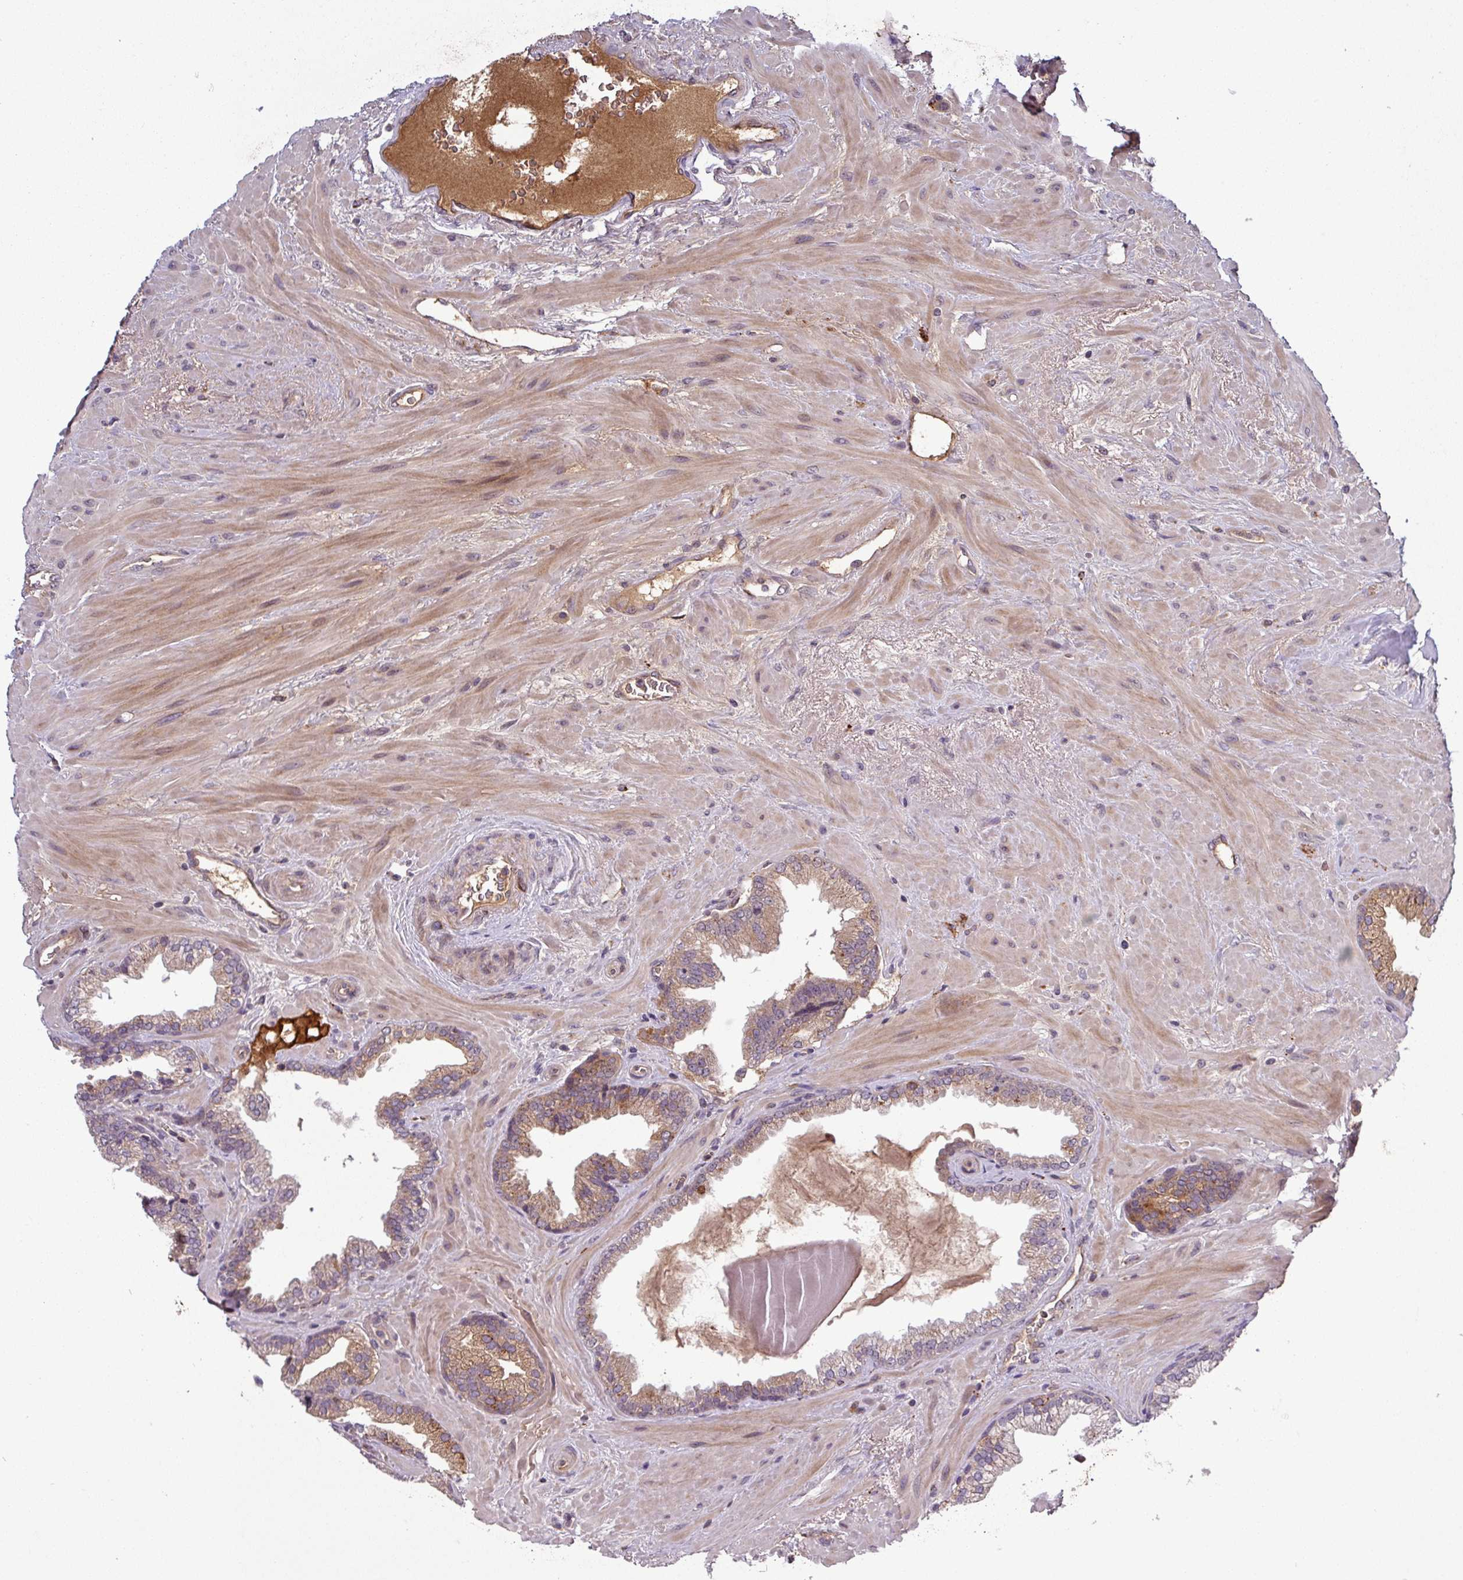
{"staining": {"intensity": "moderate", "quantity": "25%-75%", "location": "cytoplasmic/membranous"}, "tissue": "prostate cancer", "cell_type": "Tumor cells", "image_type": "cancer", "snomed": [{"axis": "morphology", "description": "Adenocarcinoma, Low grade"}, {"axis": "topography", "description": "Prostate"}], "caption": "IHC photomicrograph of prostate adenocarcinoma (low-grade) stained for a protein (brown), which exhibits medium levels of moderate cytoplasmic/membranous expression in about 25%-75% of tumor cells.", "gene": "PUS1", "patient": {"sex": "male", "age": 61}}